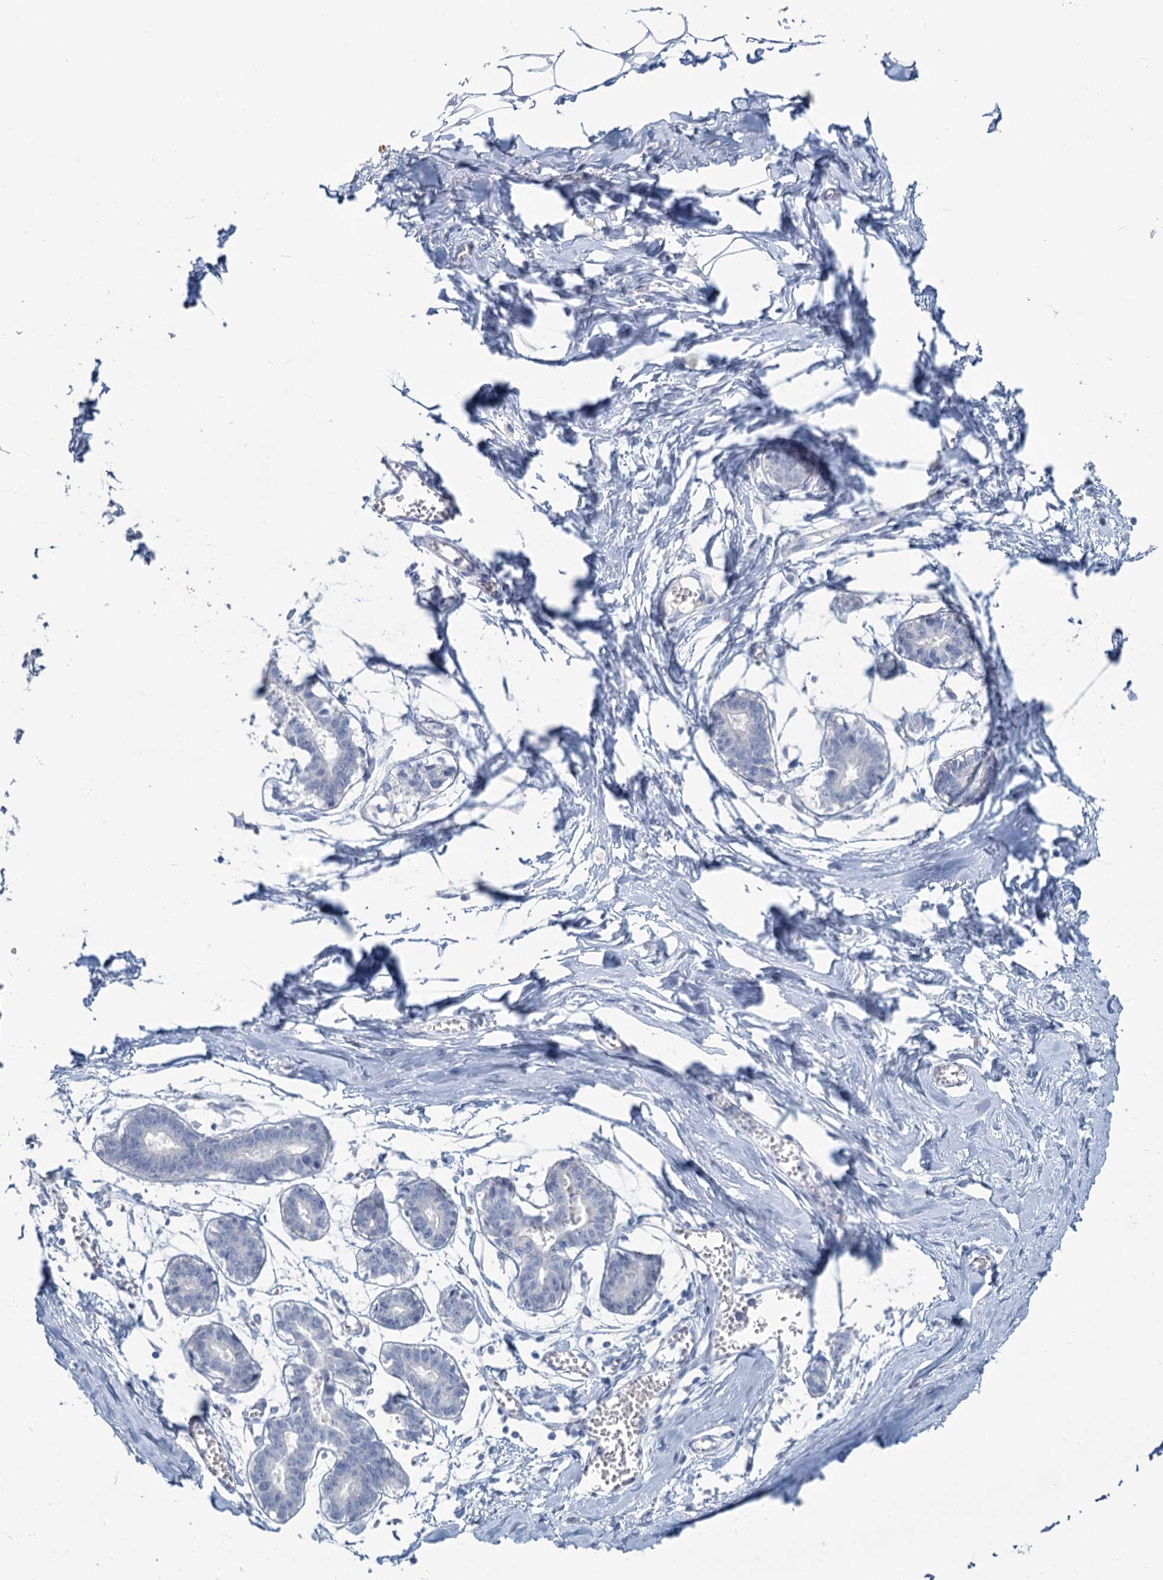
{"staining": {"intensity": "negative", "quantity": "none", "location": "none"}, "tissue": "breast", "cell_type": "Adipocytes", "image_type": "normal", "snomed": [{"axis": "morphology", "description": "Normal tissue, NOS"}, {"axis": "topography", "description": "Breast"}], "caption": "There is no significant positivity in adipocytes of breast. The staining was performed using DAB (3,3'-diaminobenzidine) to visualize the protein expression in brown, while the nuclei were stained in blue with hematoxylin (Magnification: 20x).", "gene": "CHGA", "patient": {"sex": "female", "age": 27}}